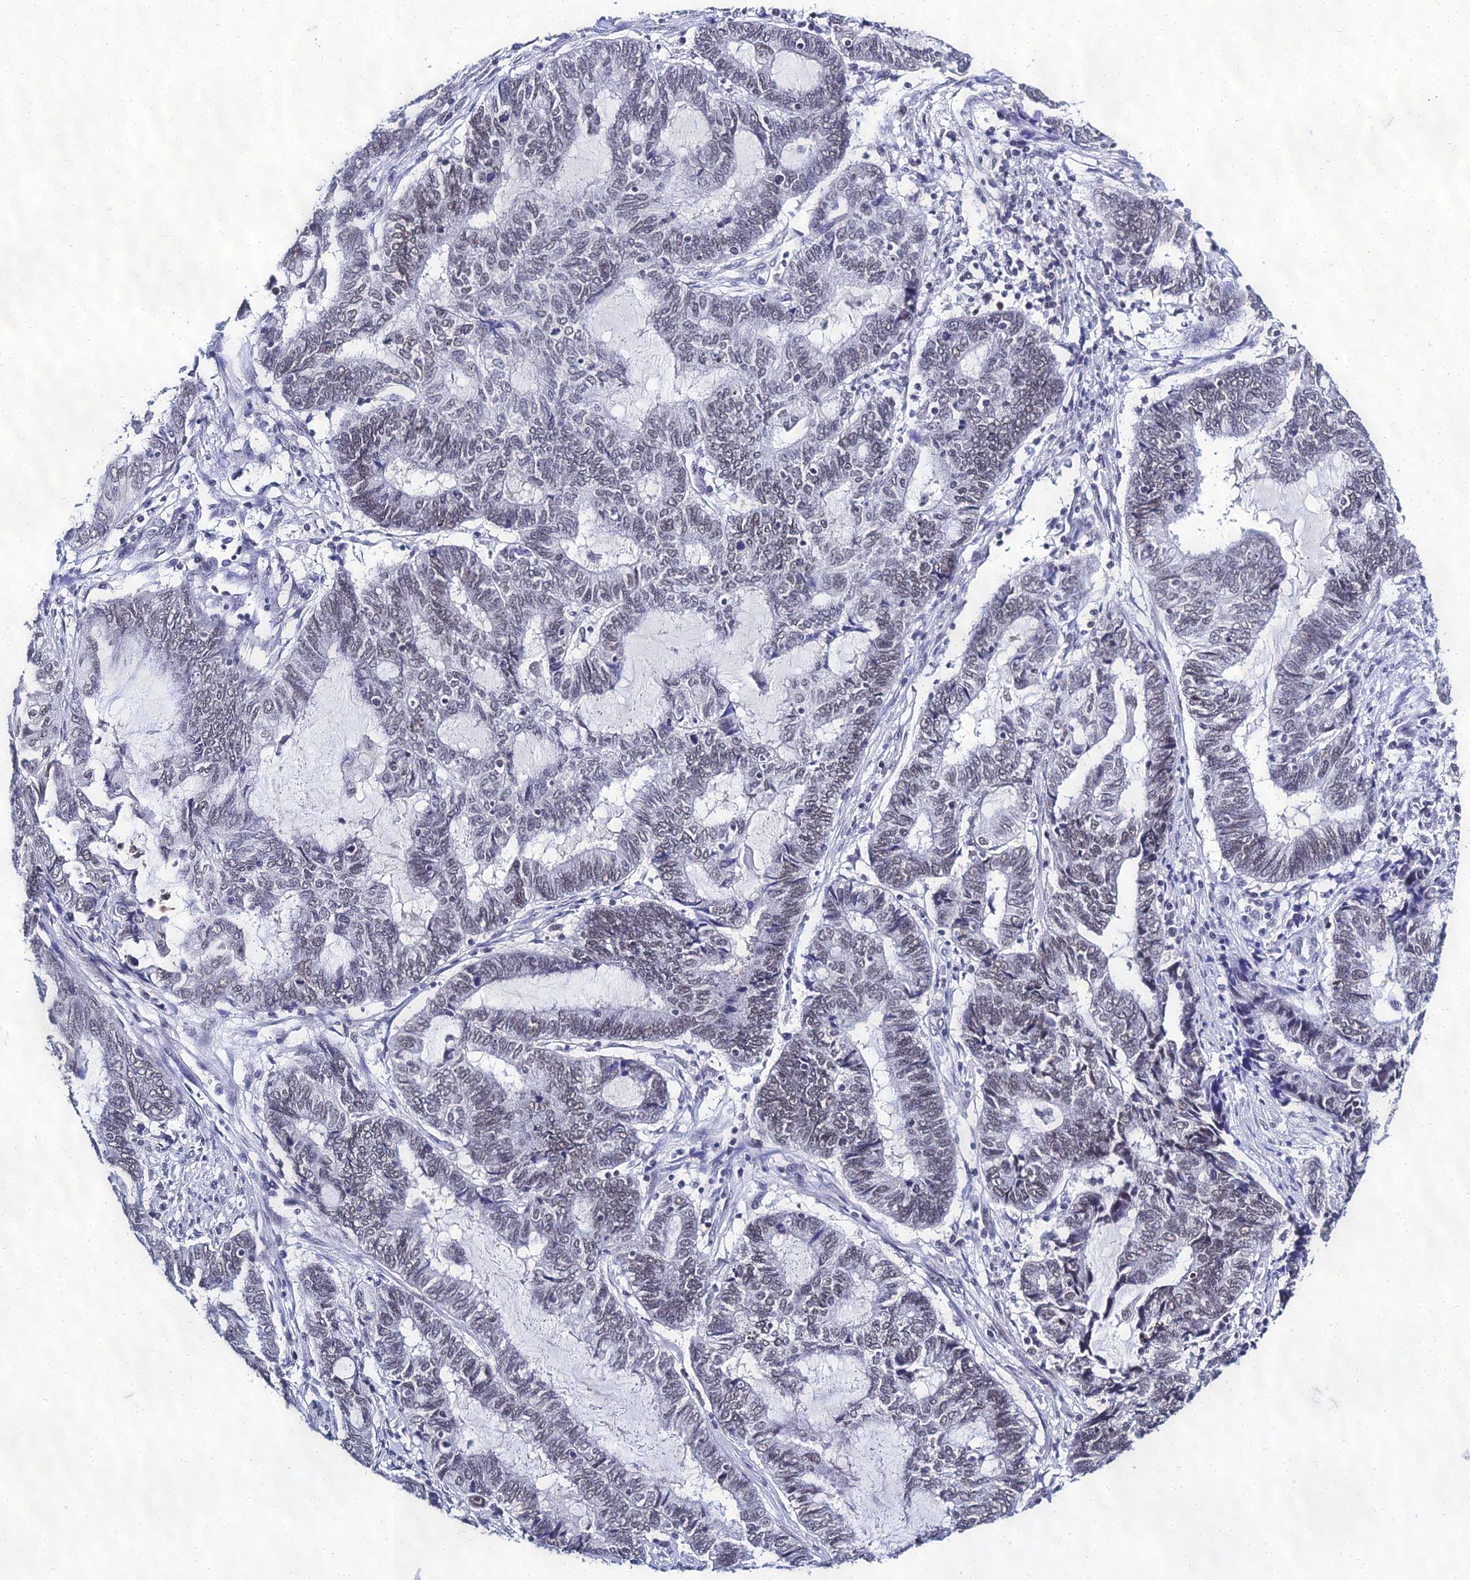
{"staining": {"intensity": "weak", "quantity": "25%-75%", "location": "nuclear"}, "tissue": "endometrial cancer", "cell_type": "Tumor cells", "image_type": "cancer", "snomed": [{"axis": "morphology", "description": "Adenocarcinoma, NOS"}, {"axis": "topography", "description": "Uterus"}, {"axis": "topography", "description": "Endometrium"}], "caption": "The photomicrograph reveals staining of endometrial adenocarcinoma, revealing weak nuclear protein positivity (brown color) within tumor cells.", "gene": "PPP4R2", "patient": {"sex": "female", "age": 70}}